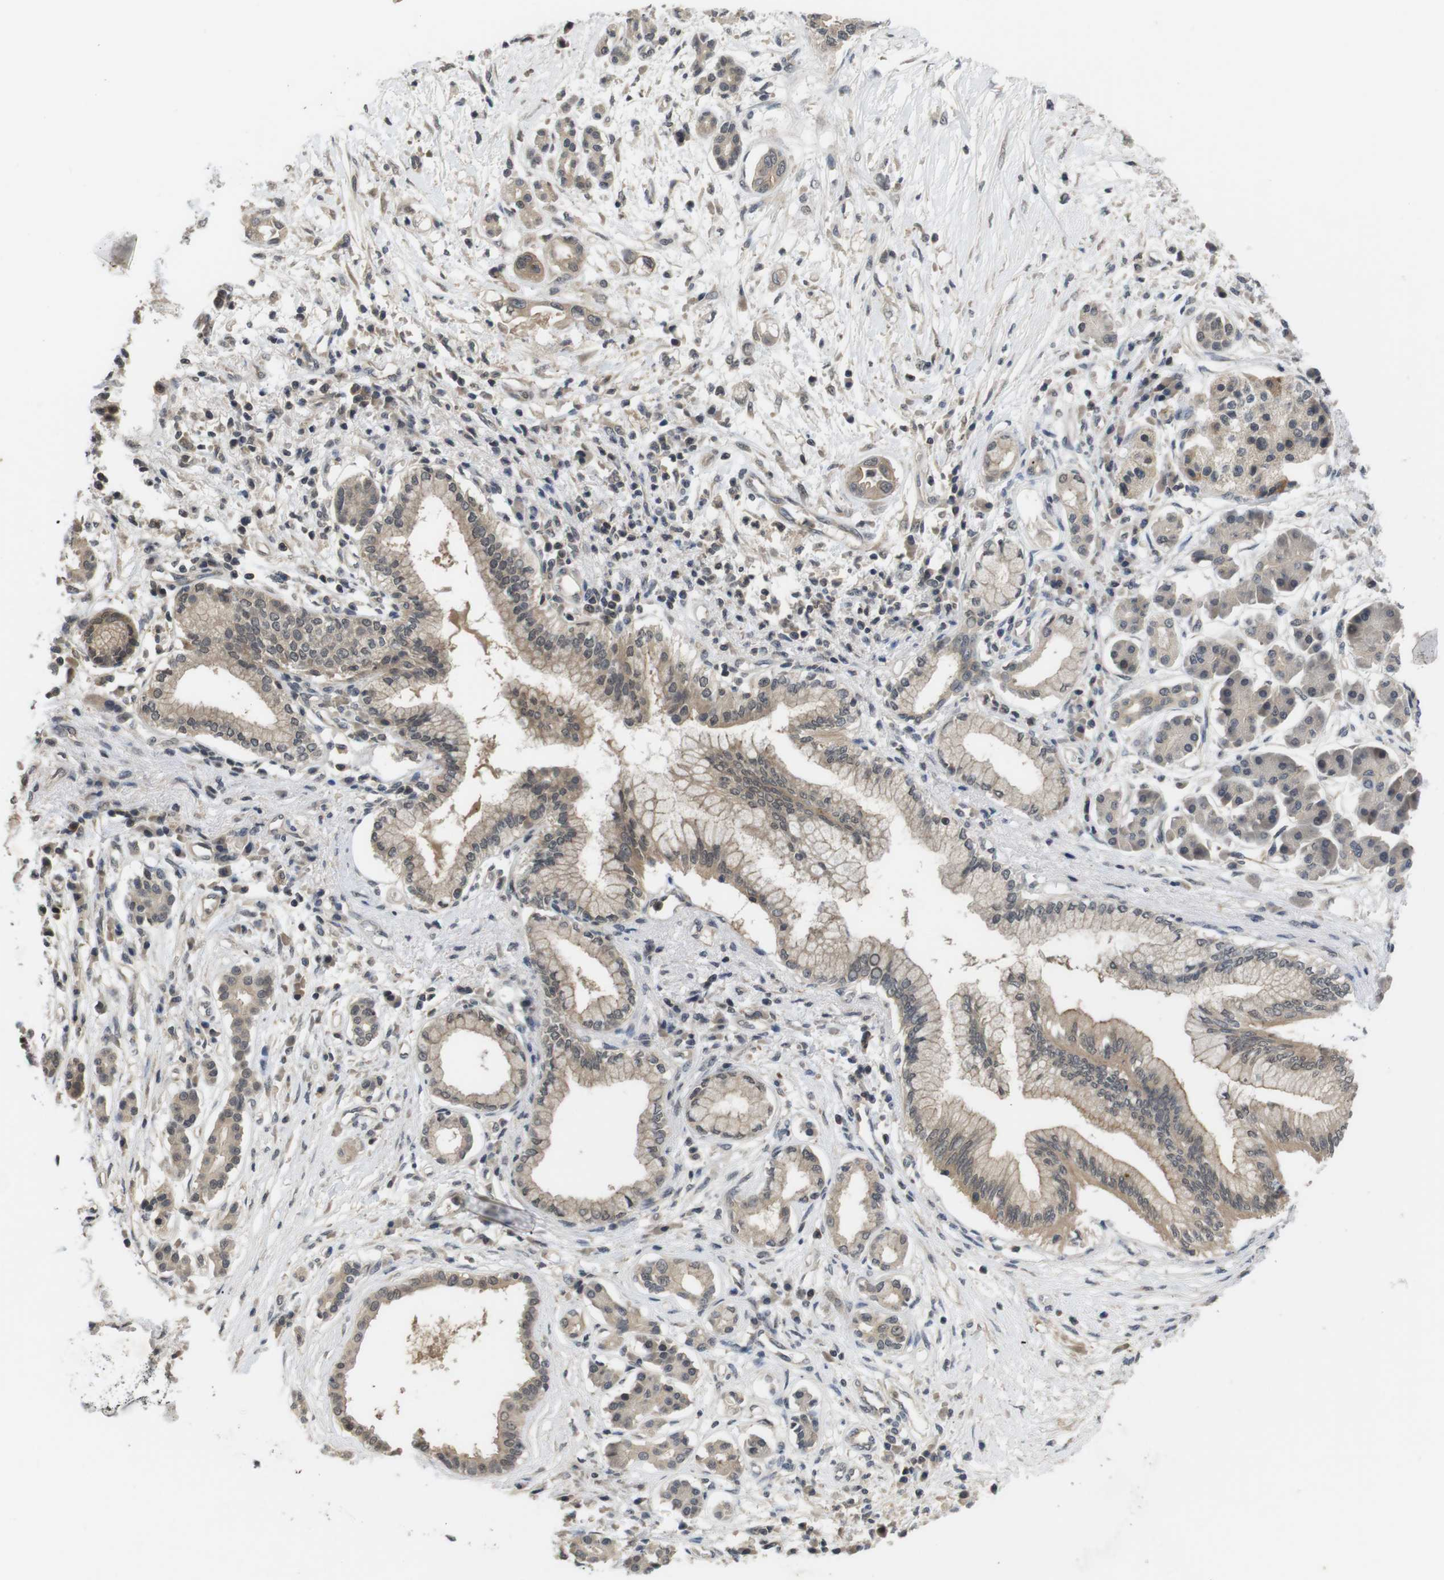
{"staining": {"intensity": "weak", "quantity": ">75%", "location": "cytoplasmic/membranous"}, "tissue": "pancreatic cancer", "cell_type": "Tumor cells", "image_type": "cancer", "snomed": [{"axis": "morphology", "description": "Adenocarcinoma, NOS"}, {"axis": "topography", "description": "Pancreas"}], "caption": "Pancreatic cancer (adenocarcinoma) tissue displays weak cytoplasmic/membranous staining in approximately >75% of tumor cells", "gene": "FADD", "patient": {"sex": "male", "age": 77}}